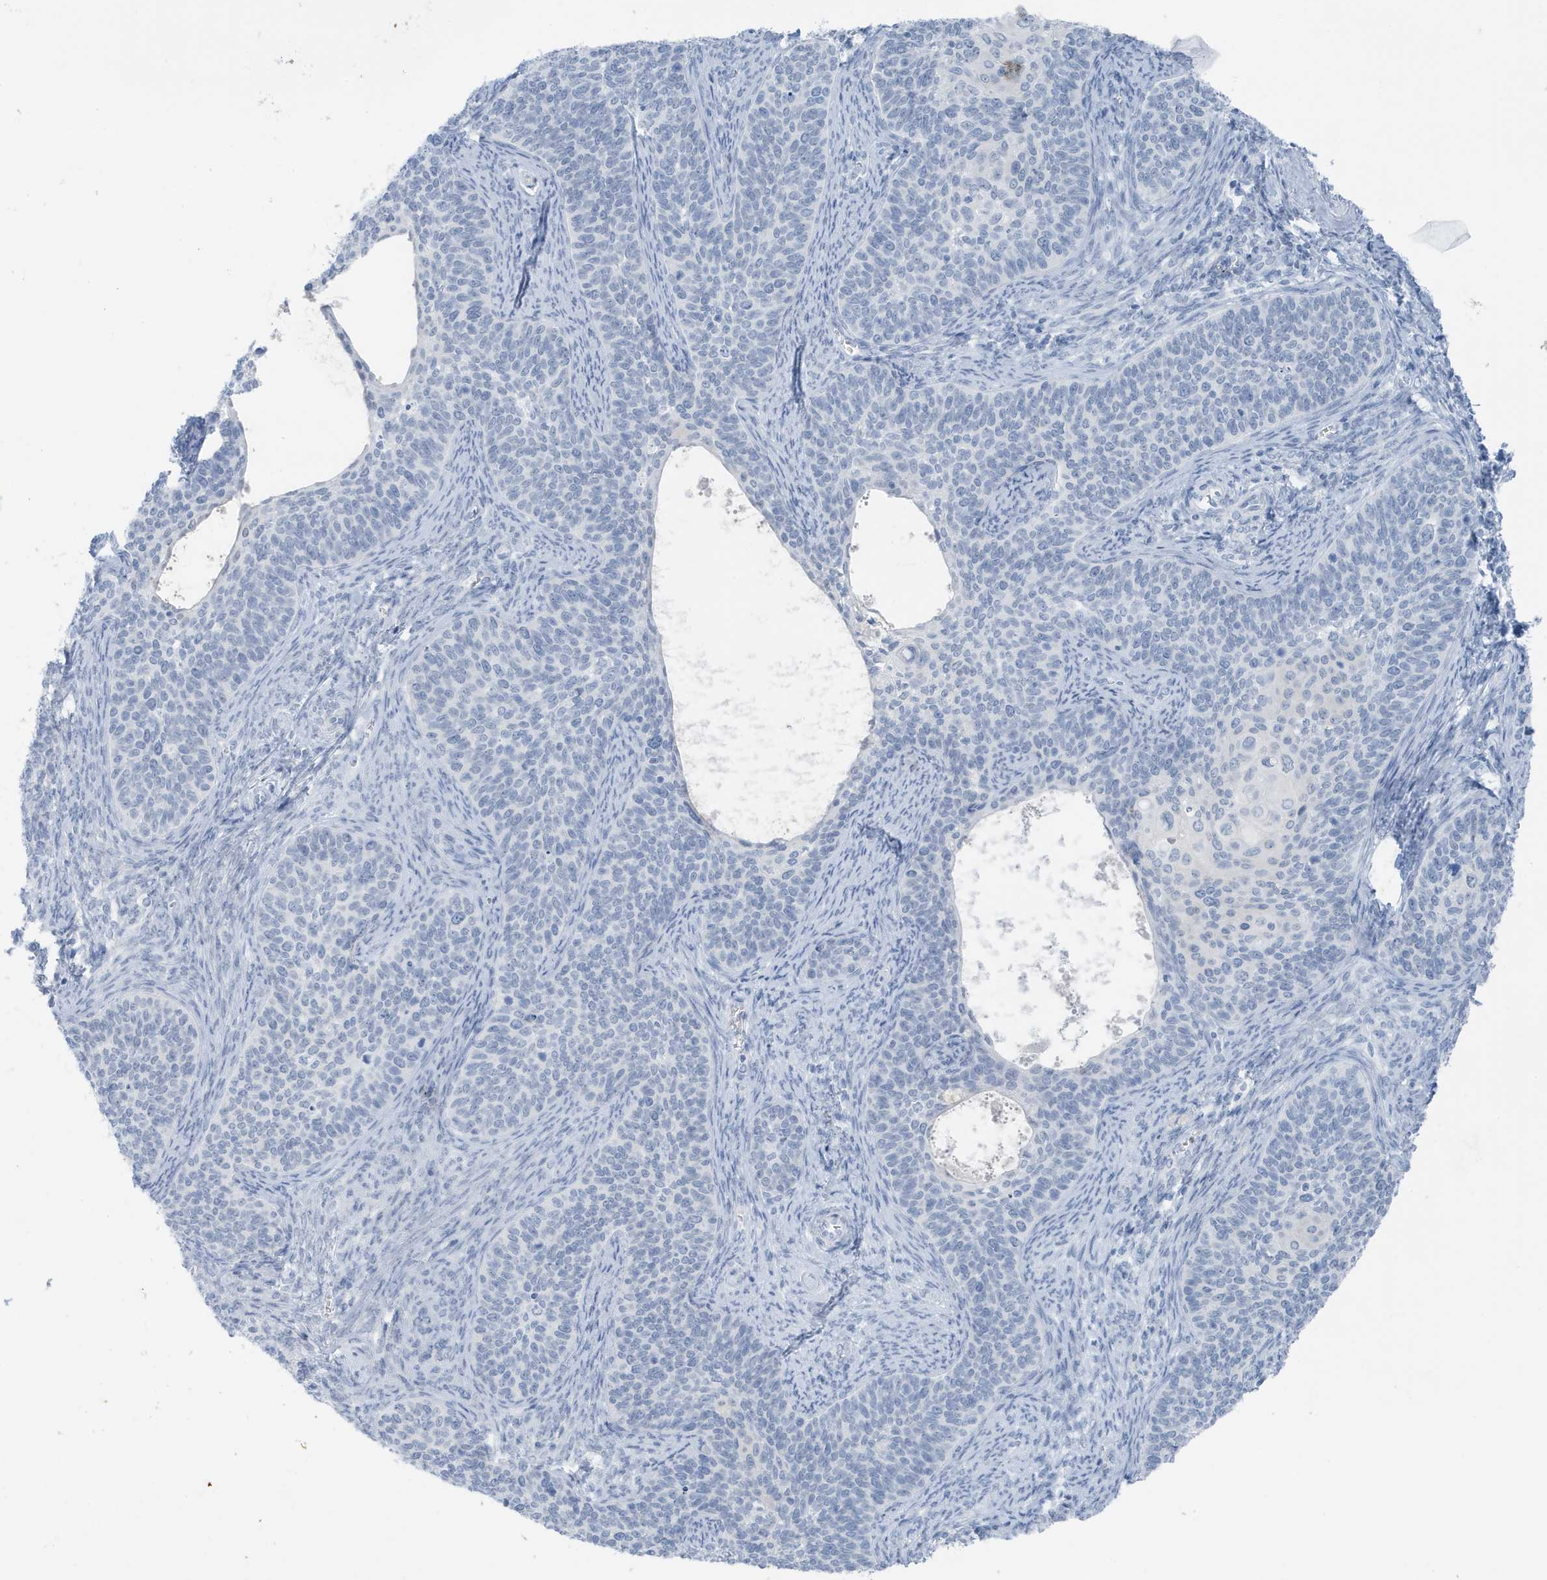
{"staining": {"intensity": "negative", "quantity": "none", "location": "none"}, "tissue": "cervical cancer", "cell_type": "Tumor cells", "image_type": "cancer", "snomed": [{"axis": "morphology", "description": "Squamous cell carcinoma, NOS"}, {"axis": "topography", "description": "Cervix"}], "caption": "IHC photomicrograph of cervical squamous cell carcinoma stained for a protein (brown), which demonstrates no positivity in tumor cells. (Immunohistochemistry (ihc), brightfield microscopy, high magnification).", "gene": "ZFP64", "patient": {"sex": "female", "age": 33}}